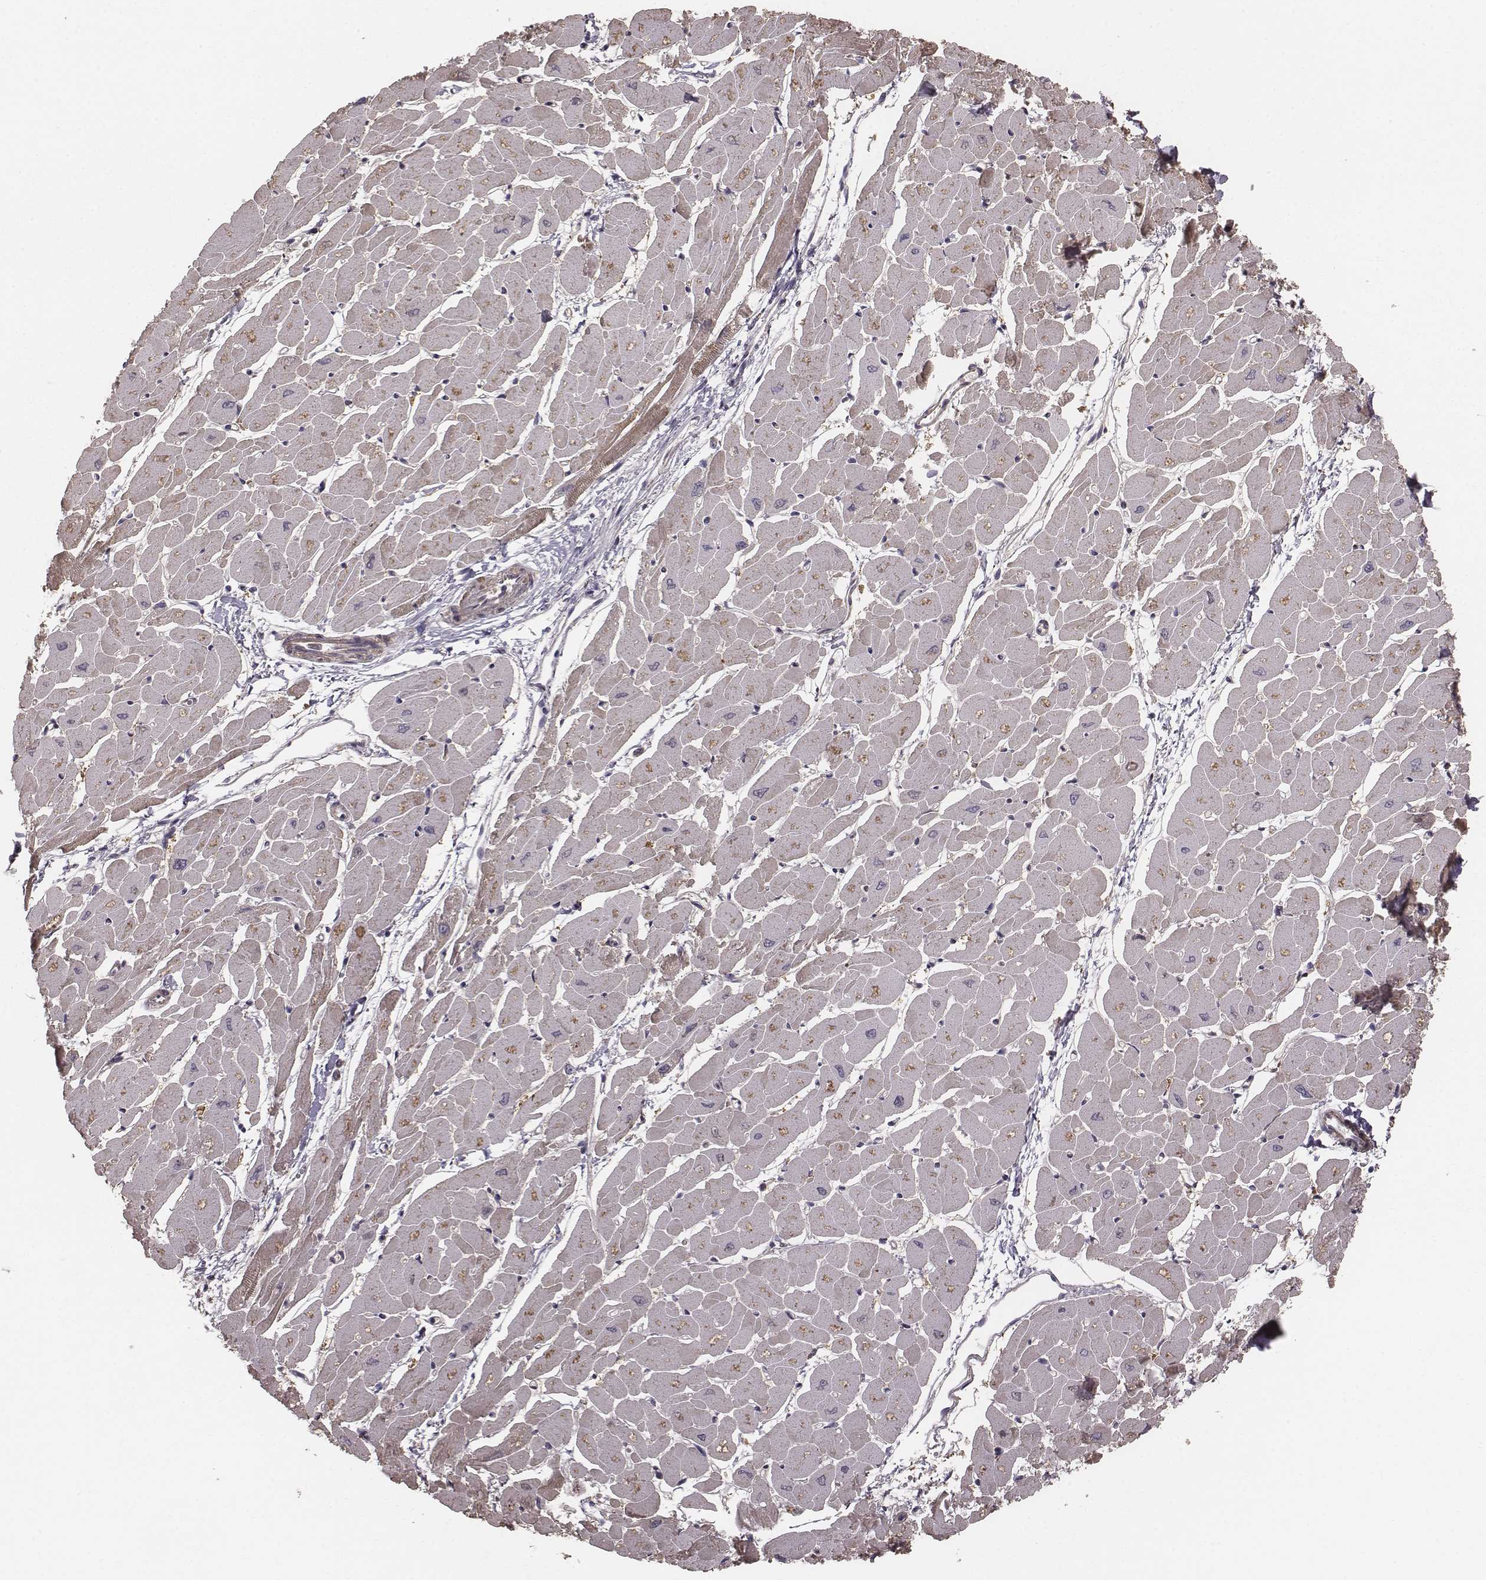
{"staining": {"intensity": "moderate", "quantity": "25%-75%", "location": "cytoplasmic/membranous"}, "tissue": "heart muscle", "cell_type": "Cardiomyocytes", "image_type": "normal", "snomed": [{"axis": "morphology", "description": "Normal tissue, NOS"}, {"axis": "topography", "description": "Heart"}], "caption": "The immunohistochemical stain labels moderate cytoplasmic/membranous positivity in cardiomyocytes of benign heart muscle. Using DAB (3,3'-diaminobenzidine) (brown) and hematoxylin (blue) stains, captured at high magnification using brightfield microscopy.", "gene": "PDCD2L", "patient": {"sex": "male", "age": 57}}